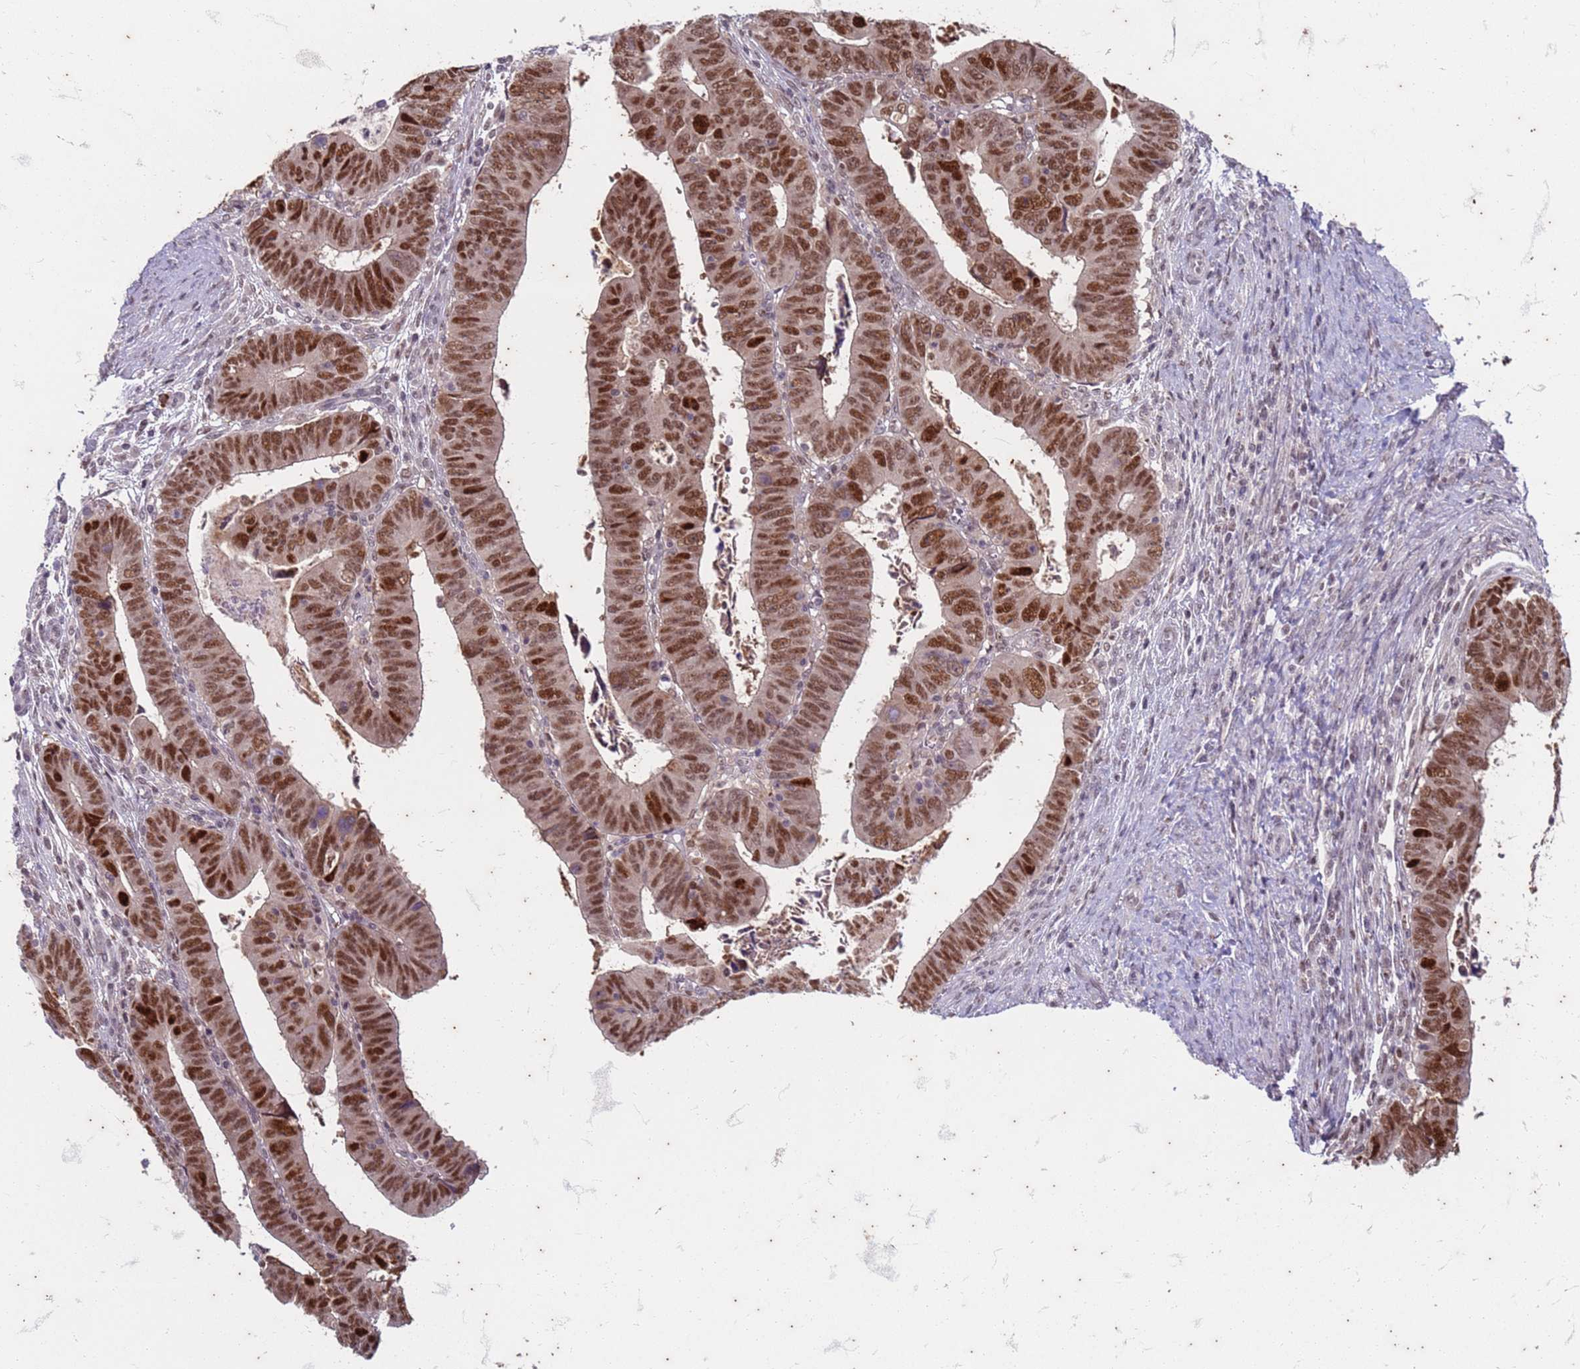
{"staining": {"intensity": "moderate", "quantity": ">75%", "location": "nuclear"}, "tissue": "colorectal cancer", "cell_type": "Tumor cells", "image_type": "cancer", "snomed": [{"axis": "morphology", "description": "Normal tissue, NOS"}, {"axis": "morphology", "description": "Adenocarcinoma, NOS"}, {"axis": "topography", "description": "Rectum"}], "caption": "Moderate nuclear positivity for a protein is present in approximately >75% of tumor cells of colorectal cancer using immunohistochemistry (IHC).", "gene": "TRMT6", "patient": {"sex": "female", "age": 65}}